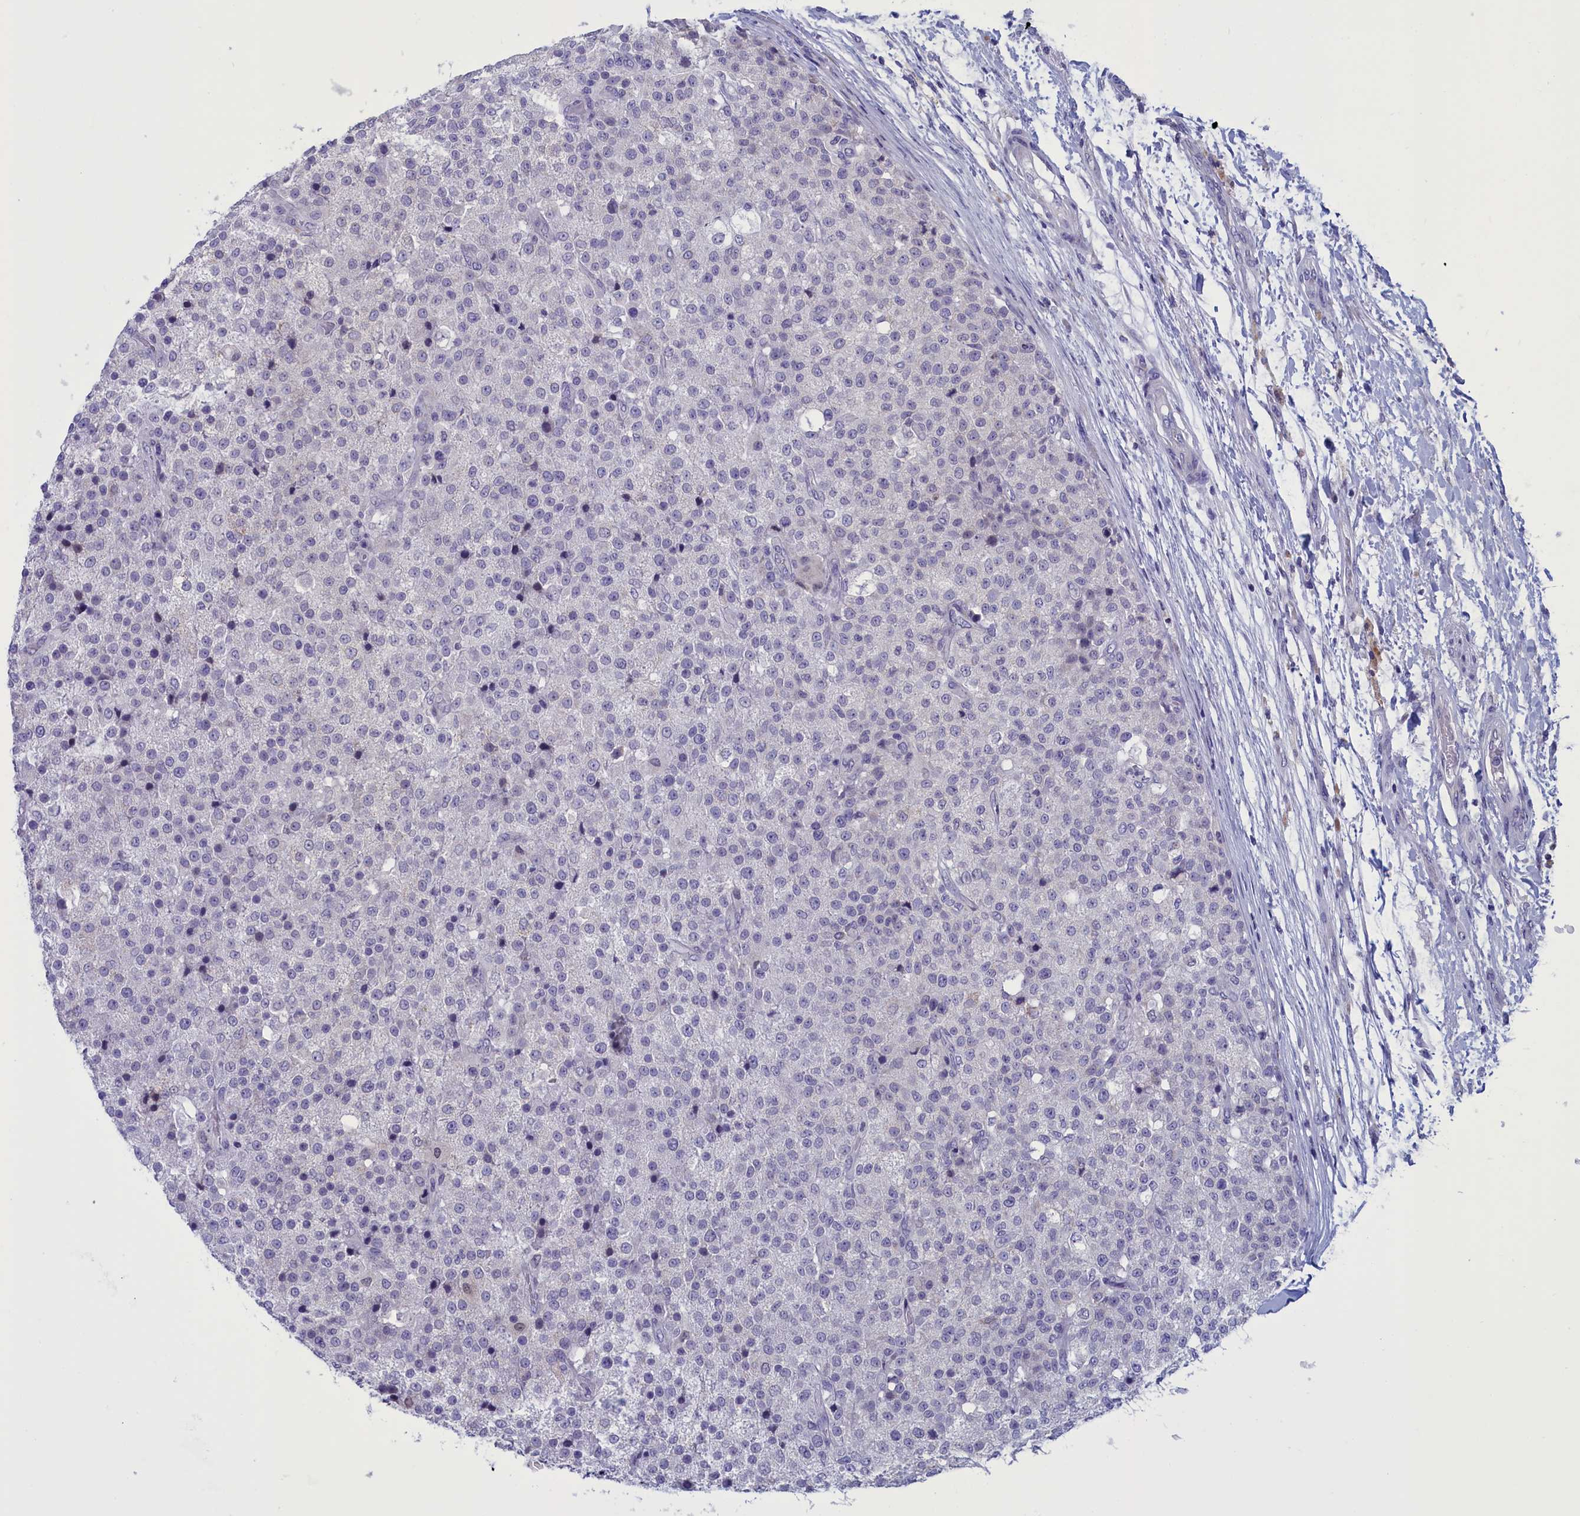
{"staining": {"intensity": "negative", "quantity": "none", "location": "none"}, "tissue": "testis cancer", "cell_type": "Tumor cells", "image_type": "cancer", "snomed": [{"axis": "morphology", "description": "Seminoma, NOS"}, {"axis": "topography", "description": "Testis"}], "caption": "Tumor cells show no significant expression in seminoma (testis). The staining is performed using DAB (3,3'-diaminobenzidine) brown chromogen with nuclei counter-stained in using hematoxylin.", "gene": "PARS2", "patient": {"sex": "male", "age": 59}}